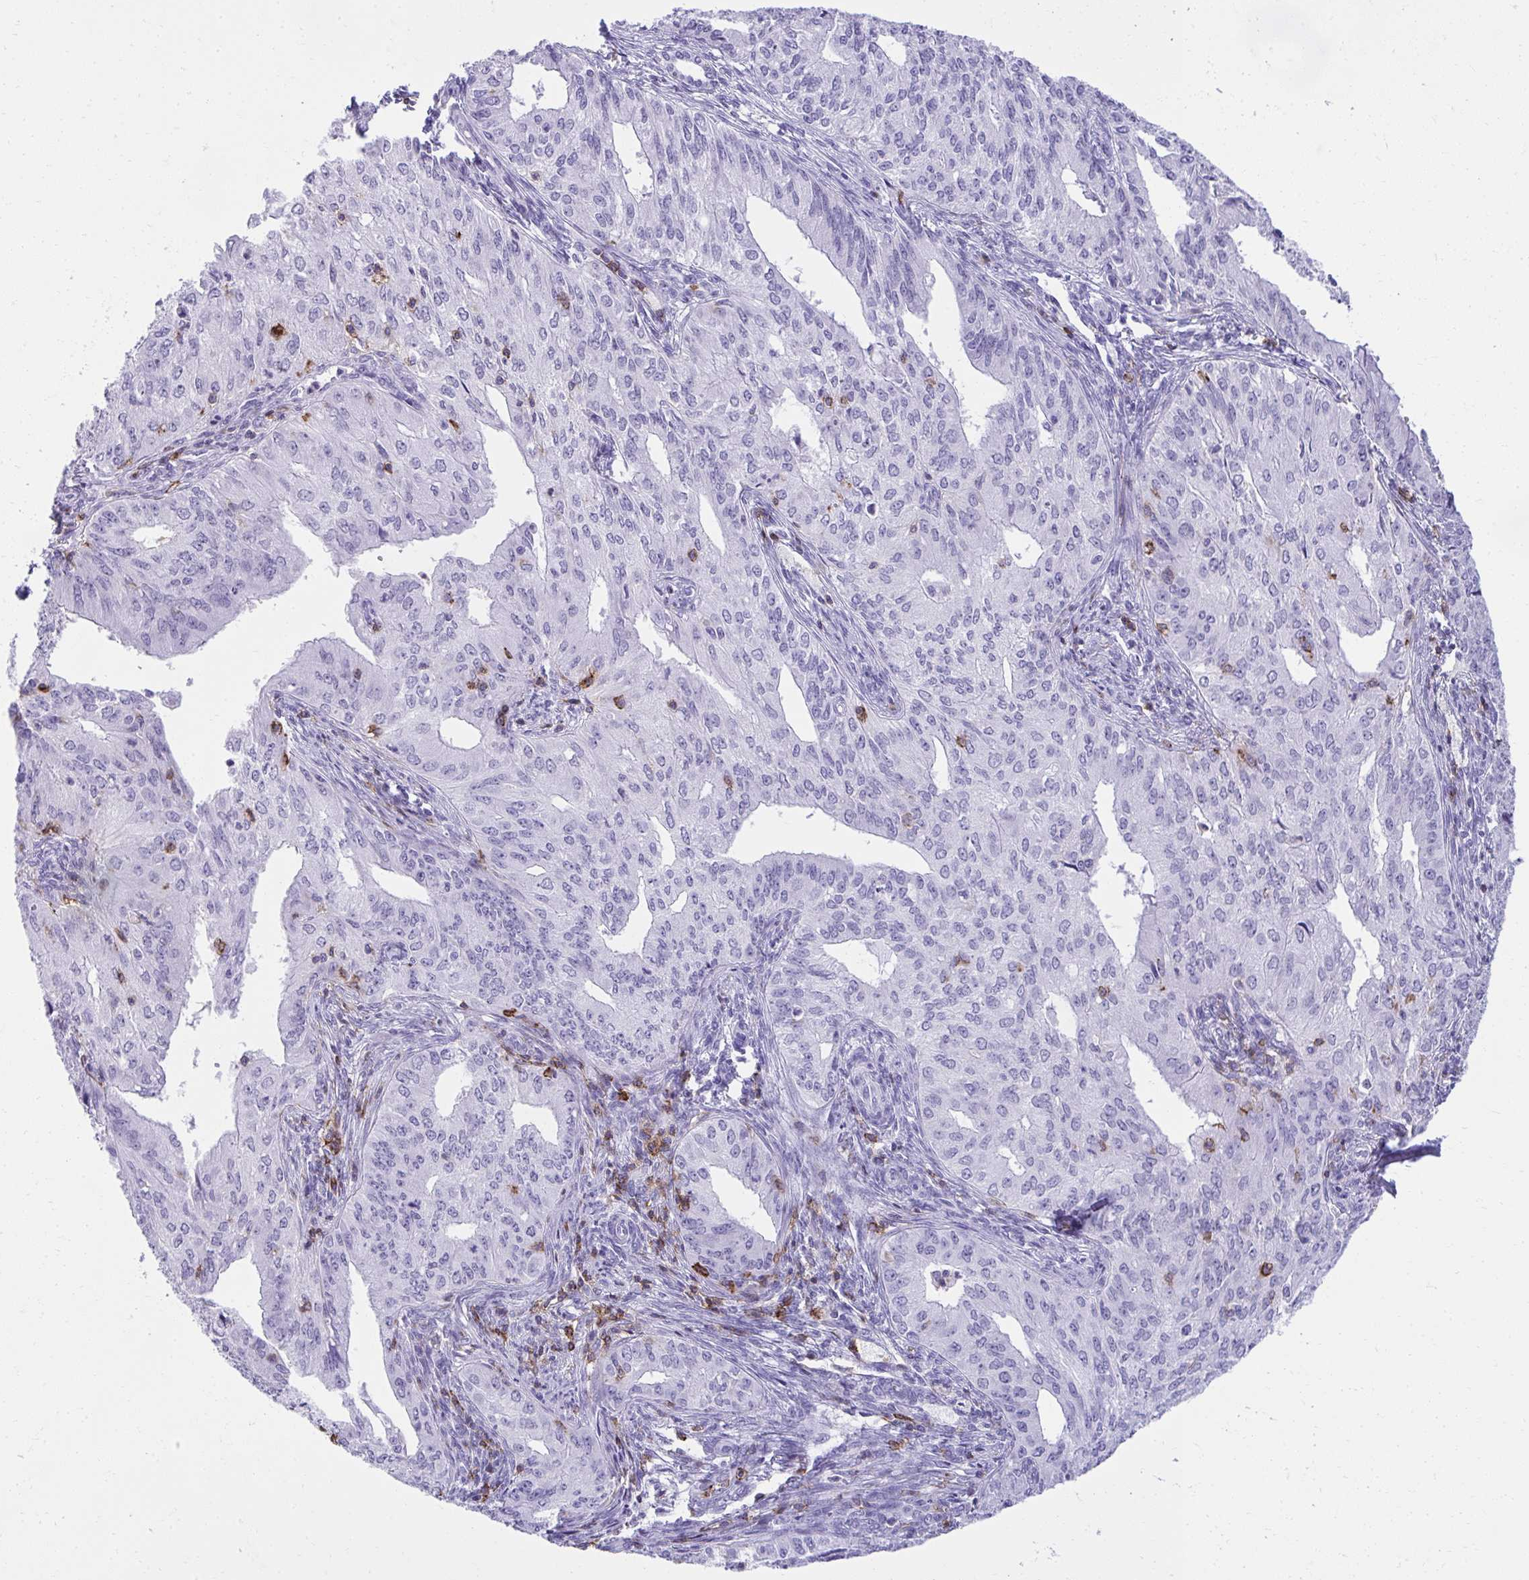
{"staining": {"intensity": "negative", "quantity": "none", "location": "none"}, "tissue": "endometrial cancer", "cell_type": "Tumor cells", "image_type": "cancer", "snomed": [{"axis": "morphology", "description": "Adenocarcinoma, NOS"}, {"axis": "topography", "description": "Endometrium"}], "caption": "Micrograph shows no significant protein positivity in tumor cells of endometrial cancer.", "gene": "SPN", "patient": {"sex": "female", "age": 50}}